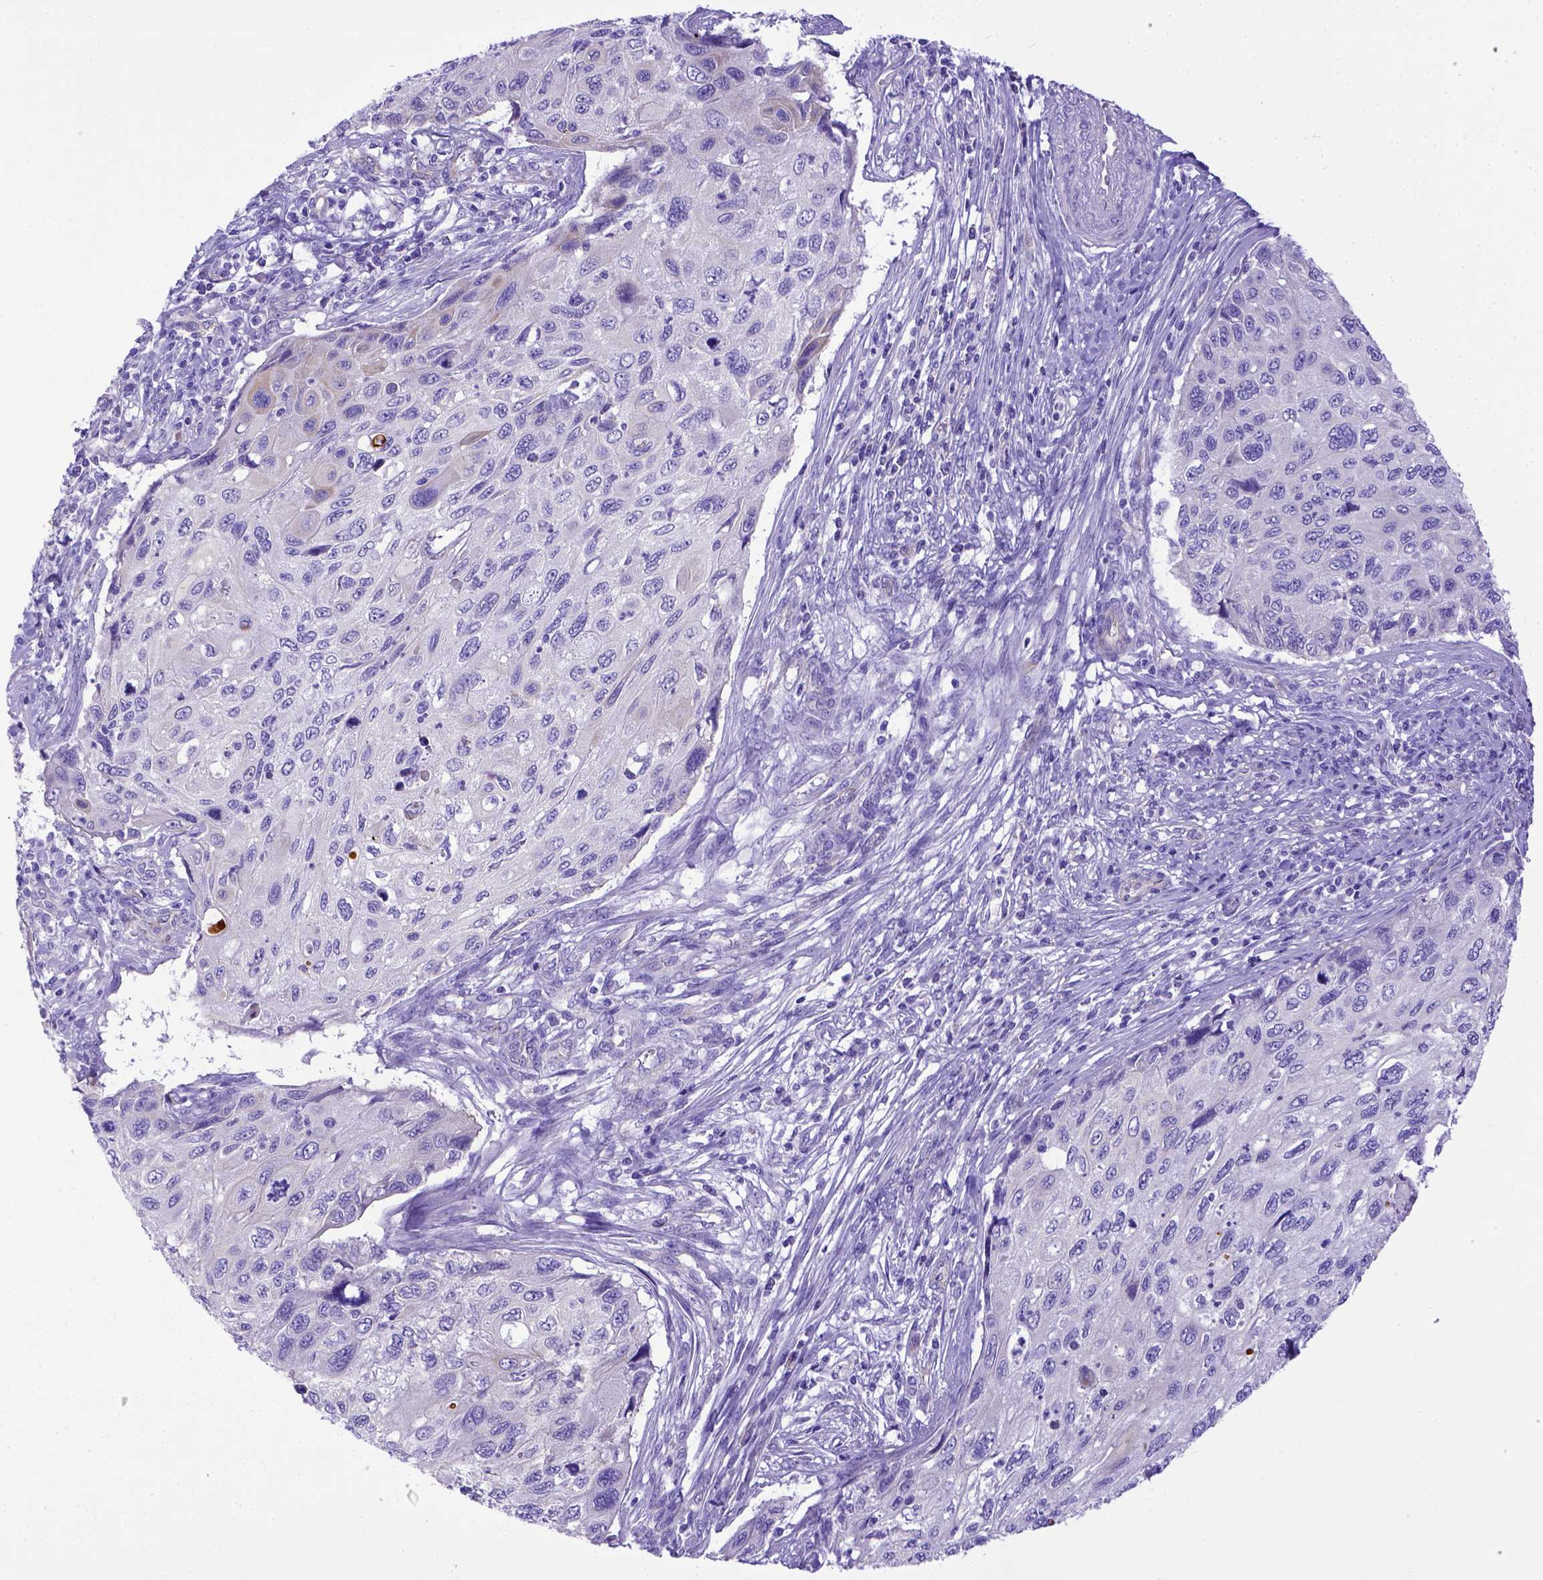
{"staining": {"intensity": "negative", "quantity": "none", "location": "none"}, "tissue": "cervical cancer", "cell_type": "Tumor cells", "image_type": "cancer", "snomed": [{"axis": "morphology", "description": "Squamous cell carcinoma, NOS"}, {"axis": "topography", "description": "Cervix"}], "caption": "Immunohistochemistry (IHC) of human cervical cancer demonstrates no staining in tumor cells. (IHC, brightfield microscopy, high magnification).", "gene": "LRRC18", "patient": {"sex": "female", "age": 70}}